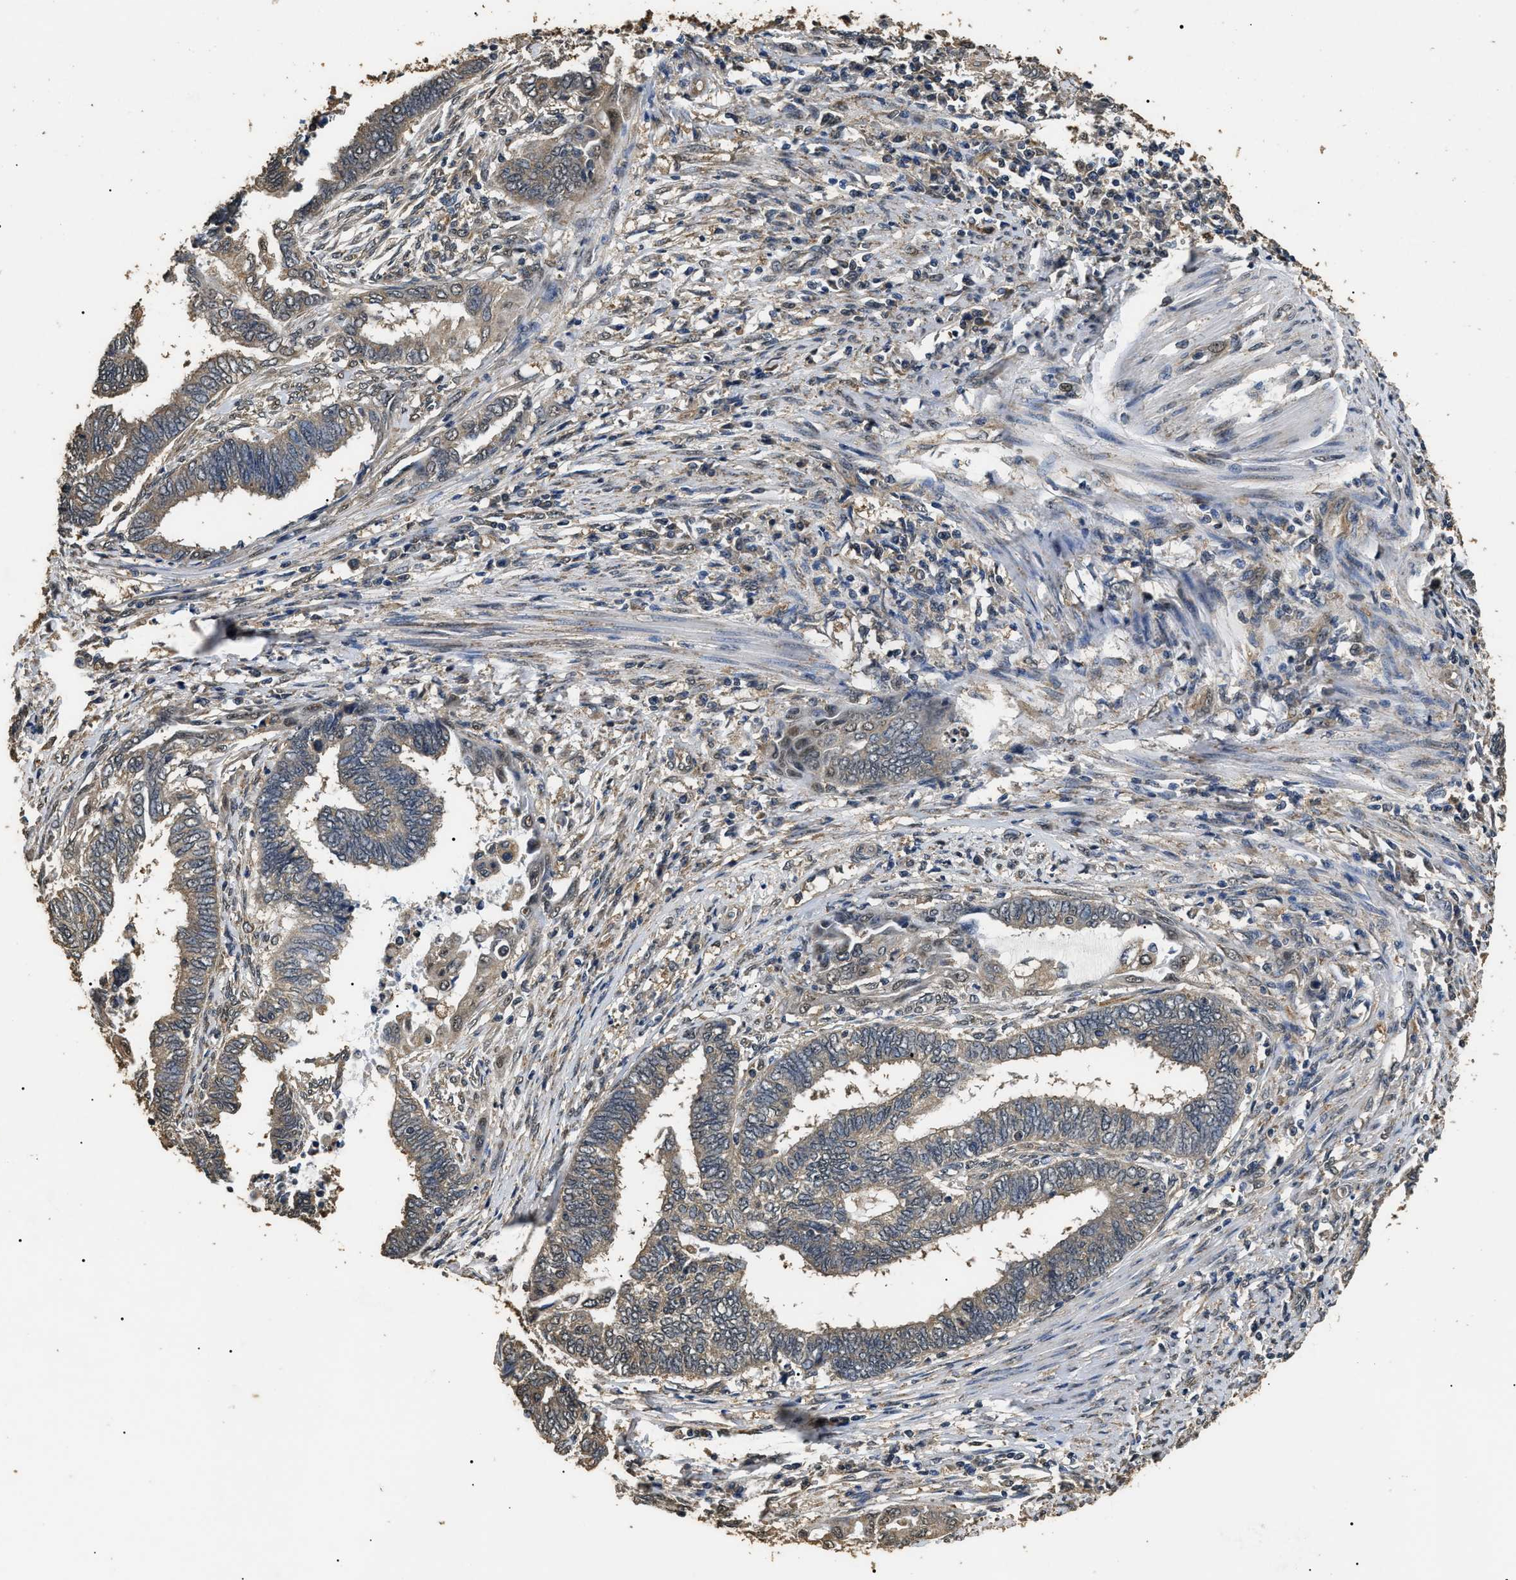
{"staining": {"intensity": "weak", "quantity": ">75%", "location": "cytoplasmic/membranous"}, "tissue": "endometrial cancer", "cell_type": "Tumor cells", "image_type": "cancer", "snomed": [{"axis": "morphology", "description": "Adenocarcinoma, NOS"}, {"axis": "topography", "description": "Uterus"}, {"axis": "topography", "description": "Endometrium"}], "caption": "Adenocarcinoma (endometrial) stained for a protein demonstrates weak cytoplasmic/membranous positivity in tumor cells. (IHC, brightfield microscopy, high magnification).", "gene": "PSMD8", "patient": {"sex": "female", "age": 70}}